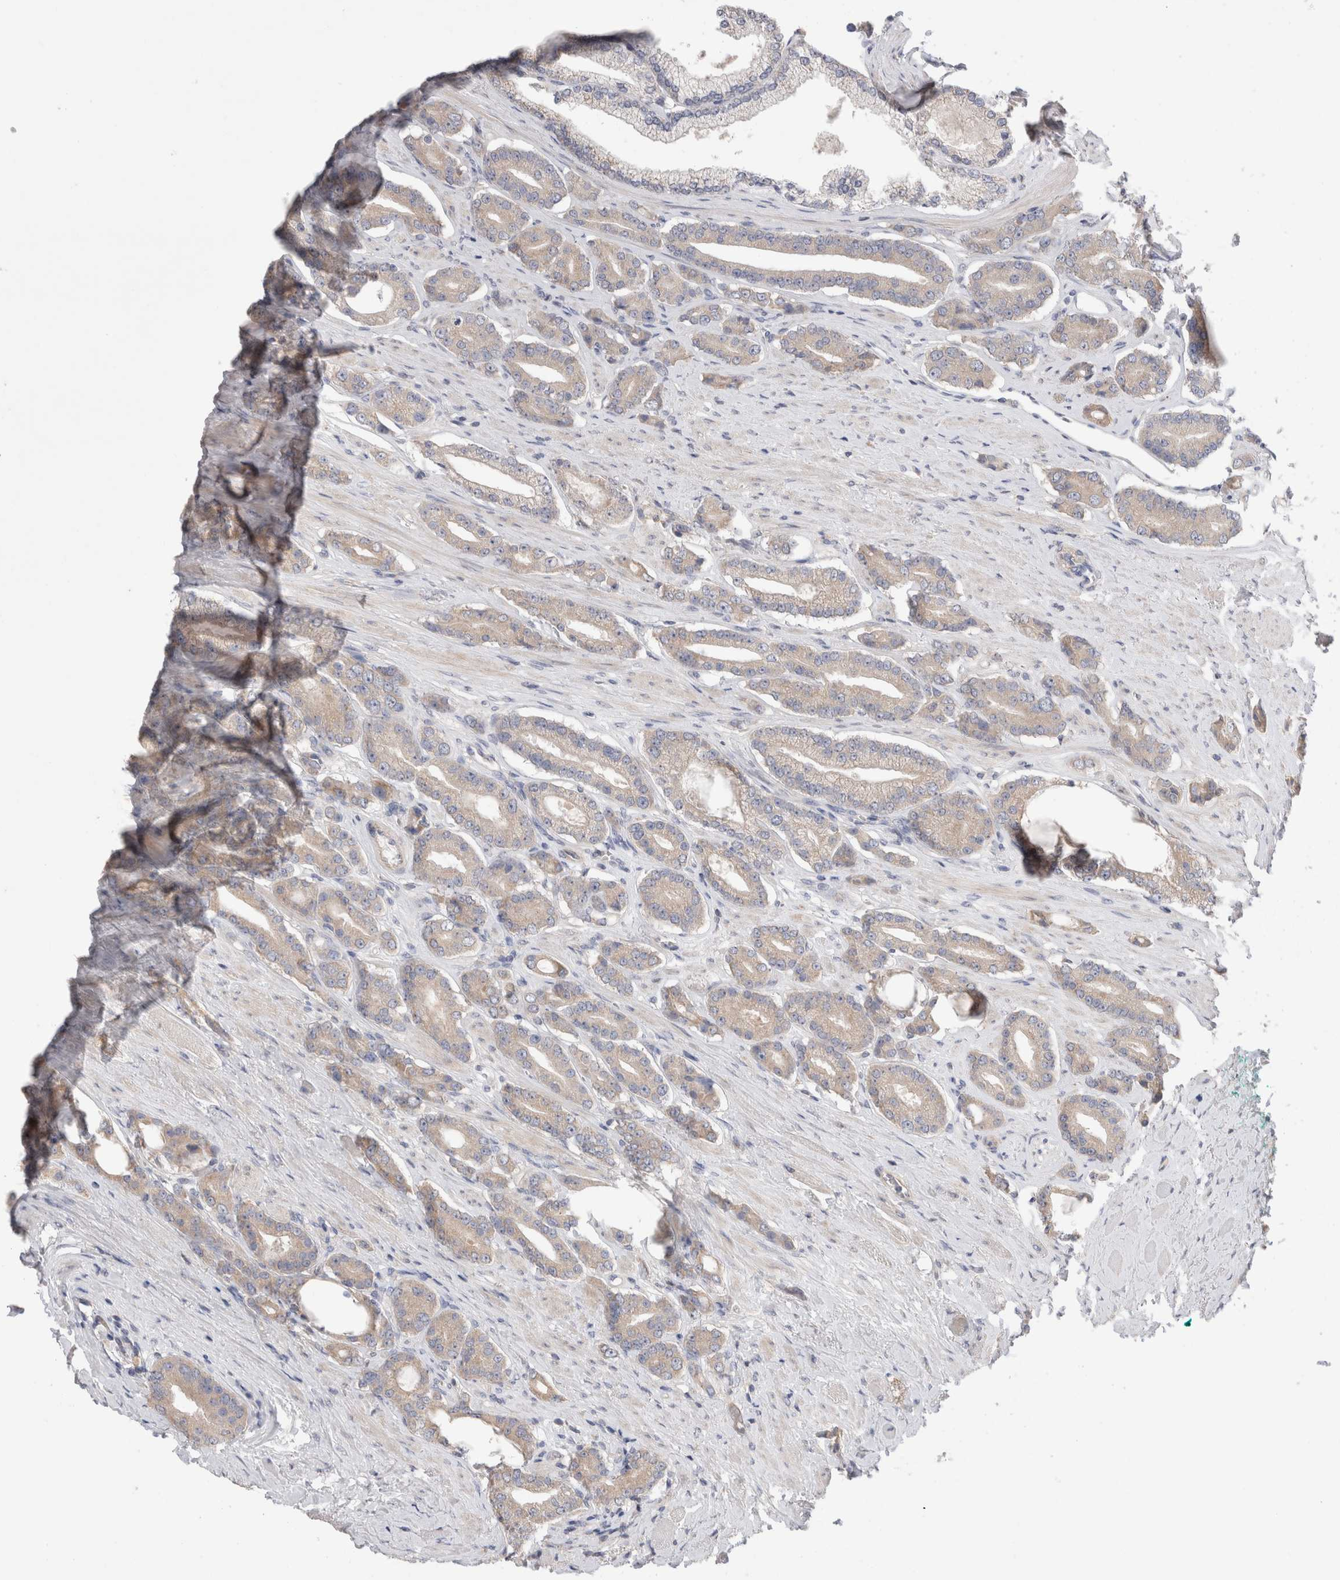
{"staining": {"intensity": "negative", "quantity": "none", "location": "none"}, "tissue": "prostate cancer", "cell_type": "Tumor cells", "image_type": "cancer", "snomed": [{"axis": "morphology", "description": "Adenocarcinoma, High grade"}, {"axis": "topography", "description": "Prostate"}], "caption": "Immunohistochemical staining of human prostate cancer (adenocarcinoma (high-grade)) reveals no significant staining in tumor cells.", "gene": "IFT74", "patient": {"sex": "male", "age": 71}}